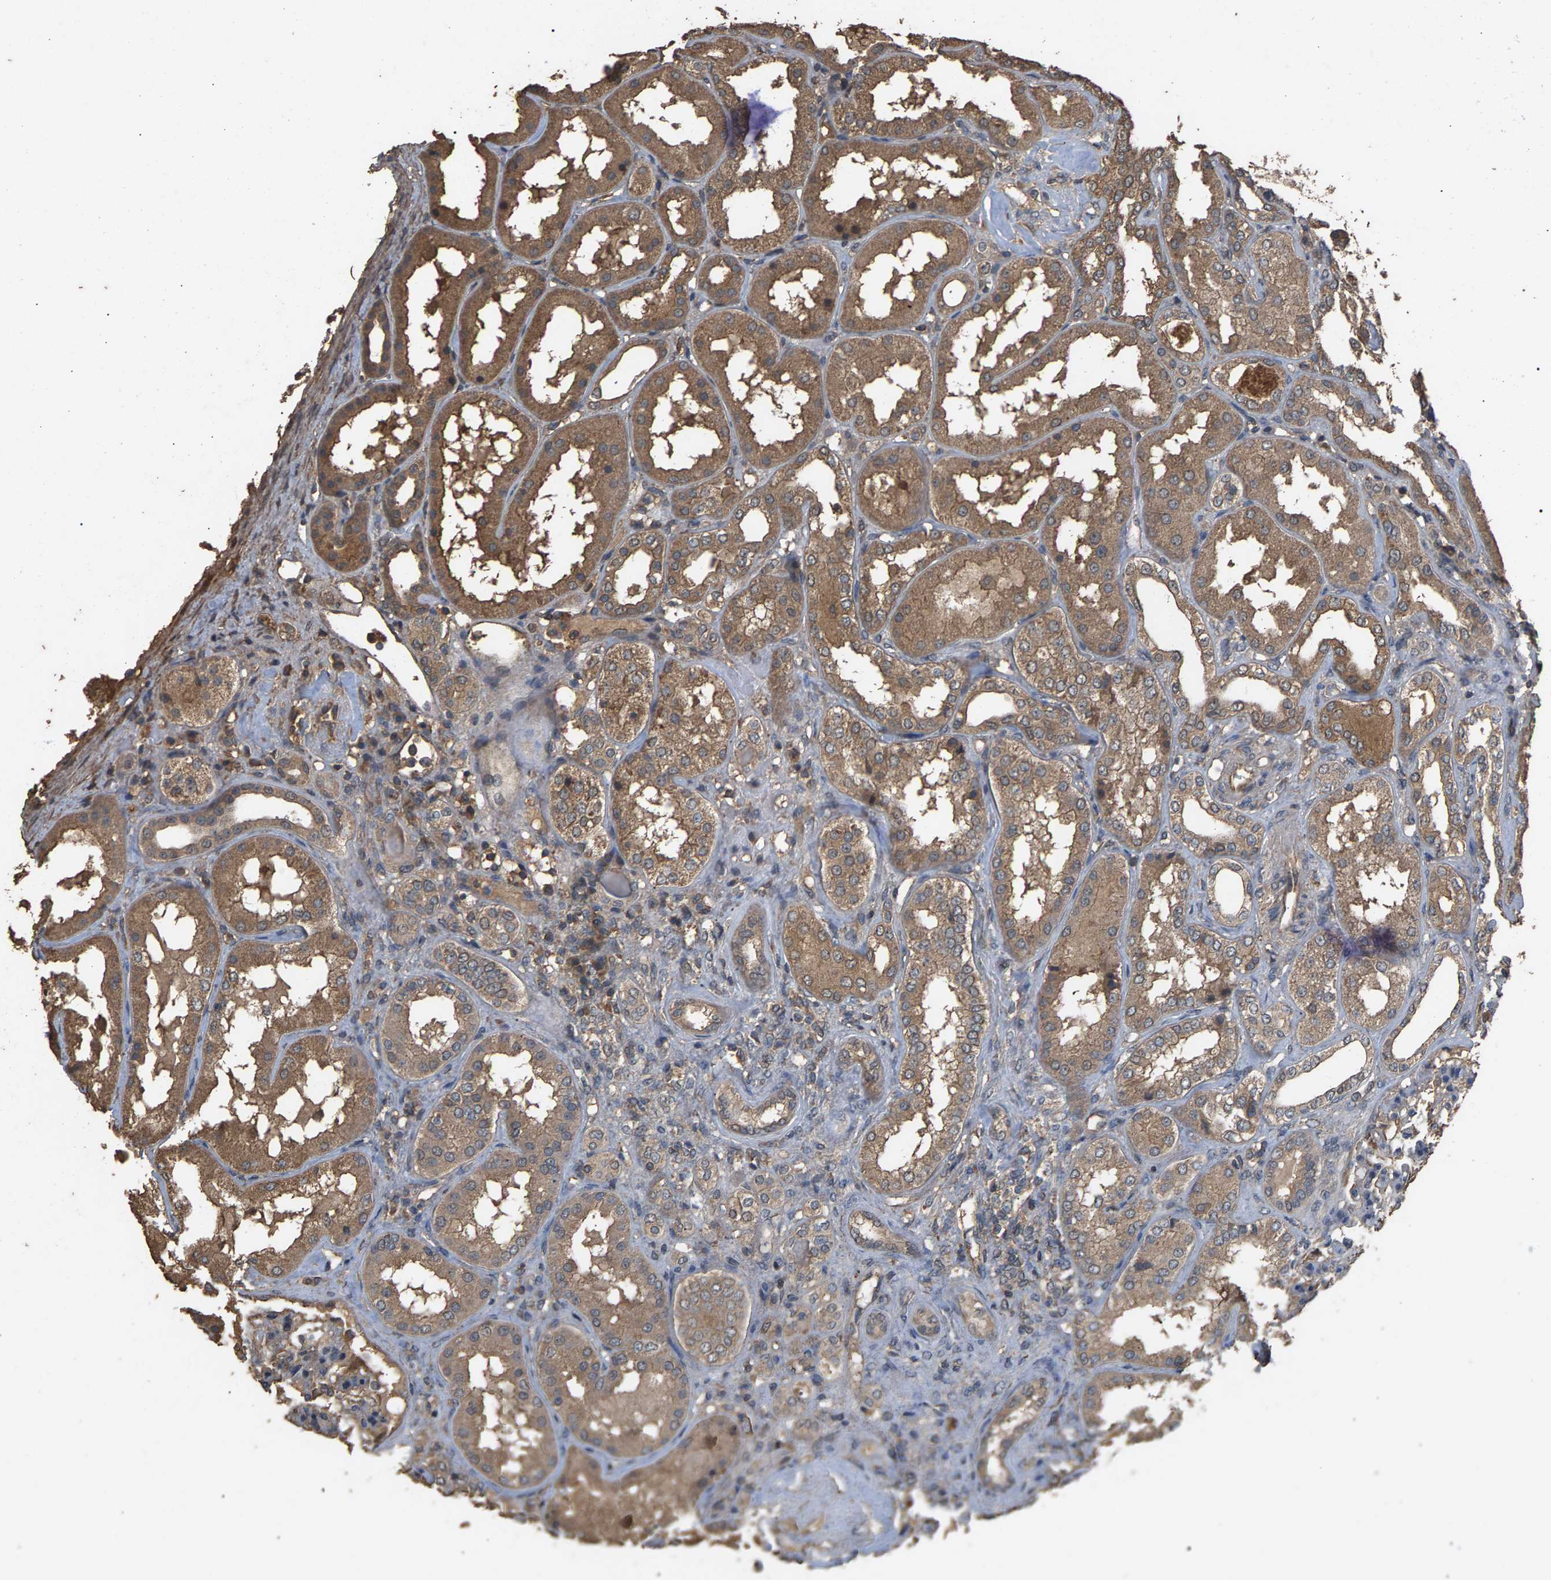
{"staining": {"intensity": "moderate", "quantity": ">75%", "location": "cytoplasmic/membranous"}, "tissue": "kidney", "cell_type": "Cells in glomeruli", "image_type": "normal", "snomed": [{"axis": "morphology", "description": "Normal tissue, NOS"}, {"axis": "topography", "description": "Kidney"}], "caption": "IHC (DAB) staining of normal kidney exhibits moderate cytoplasmic/membranous protein staining in approximately >75% of cells in glomeruli.", "gene": "HTRA3", "patient": {"sex": "female", "age": 56}}